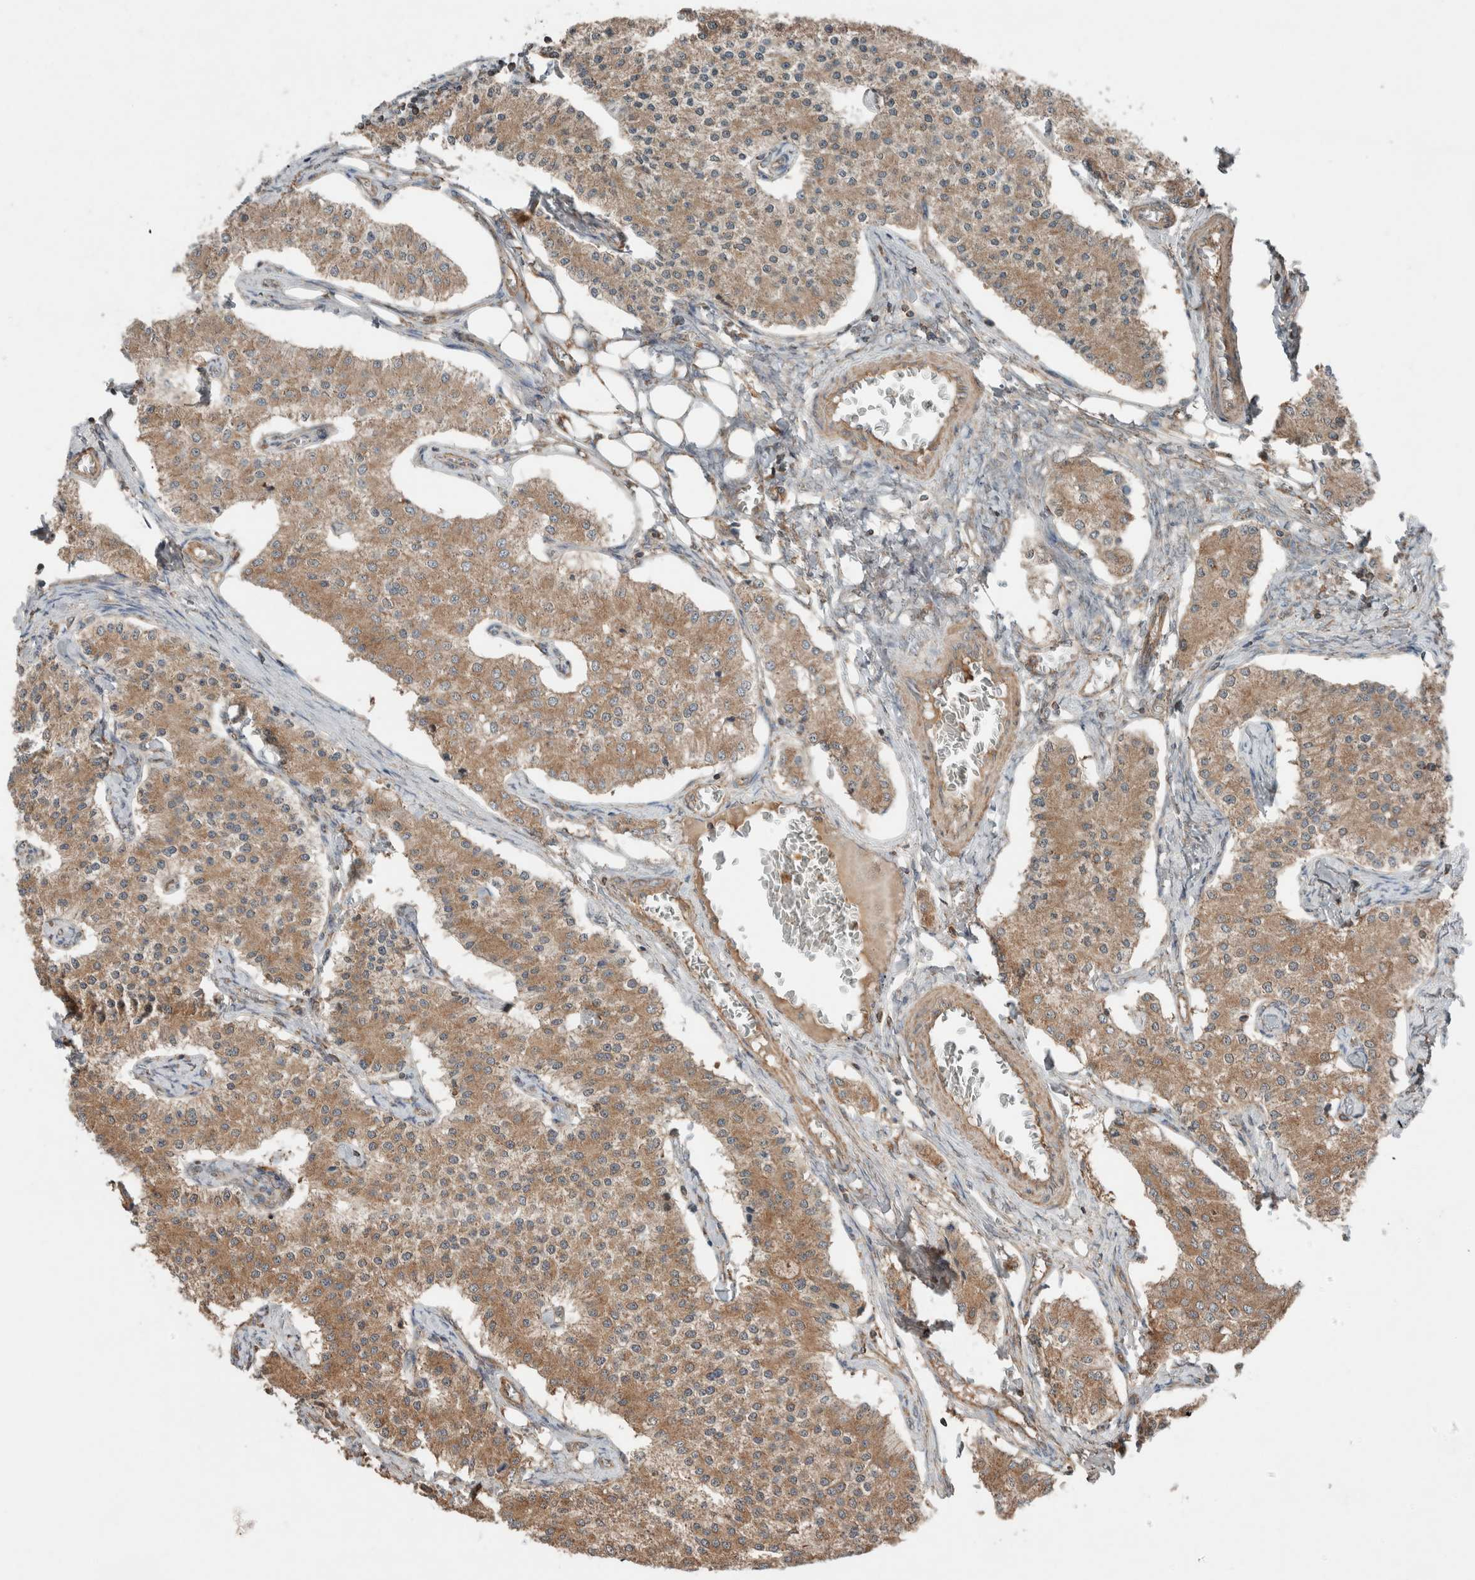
{"staining": {"intensity": "moderate", "quantity": ">75%", "location": "cytoplasmic/membranous"}, "tissue": "carcinoid", "cell_type": "Tumor cells", "image_type": "cancer", "snomed": [{"axis": "morphology", "description": "Carcinoid, malignant, NOS"}, {"axis": "topography", "description": "Colon"}], "caption": "This image displays malignant carcinoid stained with immunohistochemistry to label a protein in brown. The cytoplasmic/membranous of tumor cells show moderate positivity for the protein. Nuclei are counter-stained blue.", "gene": "KLK14", "patient": {"sex": "female", "age": 52}}